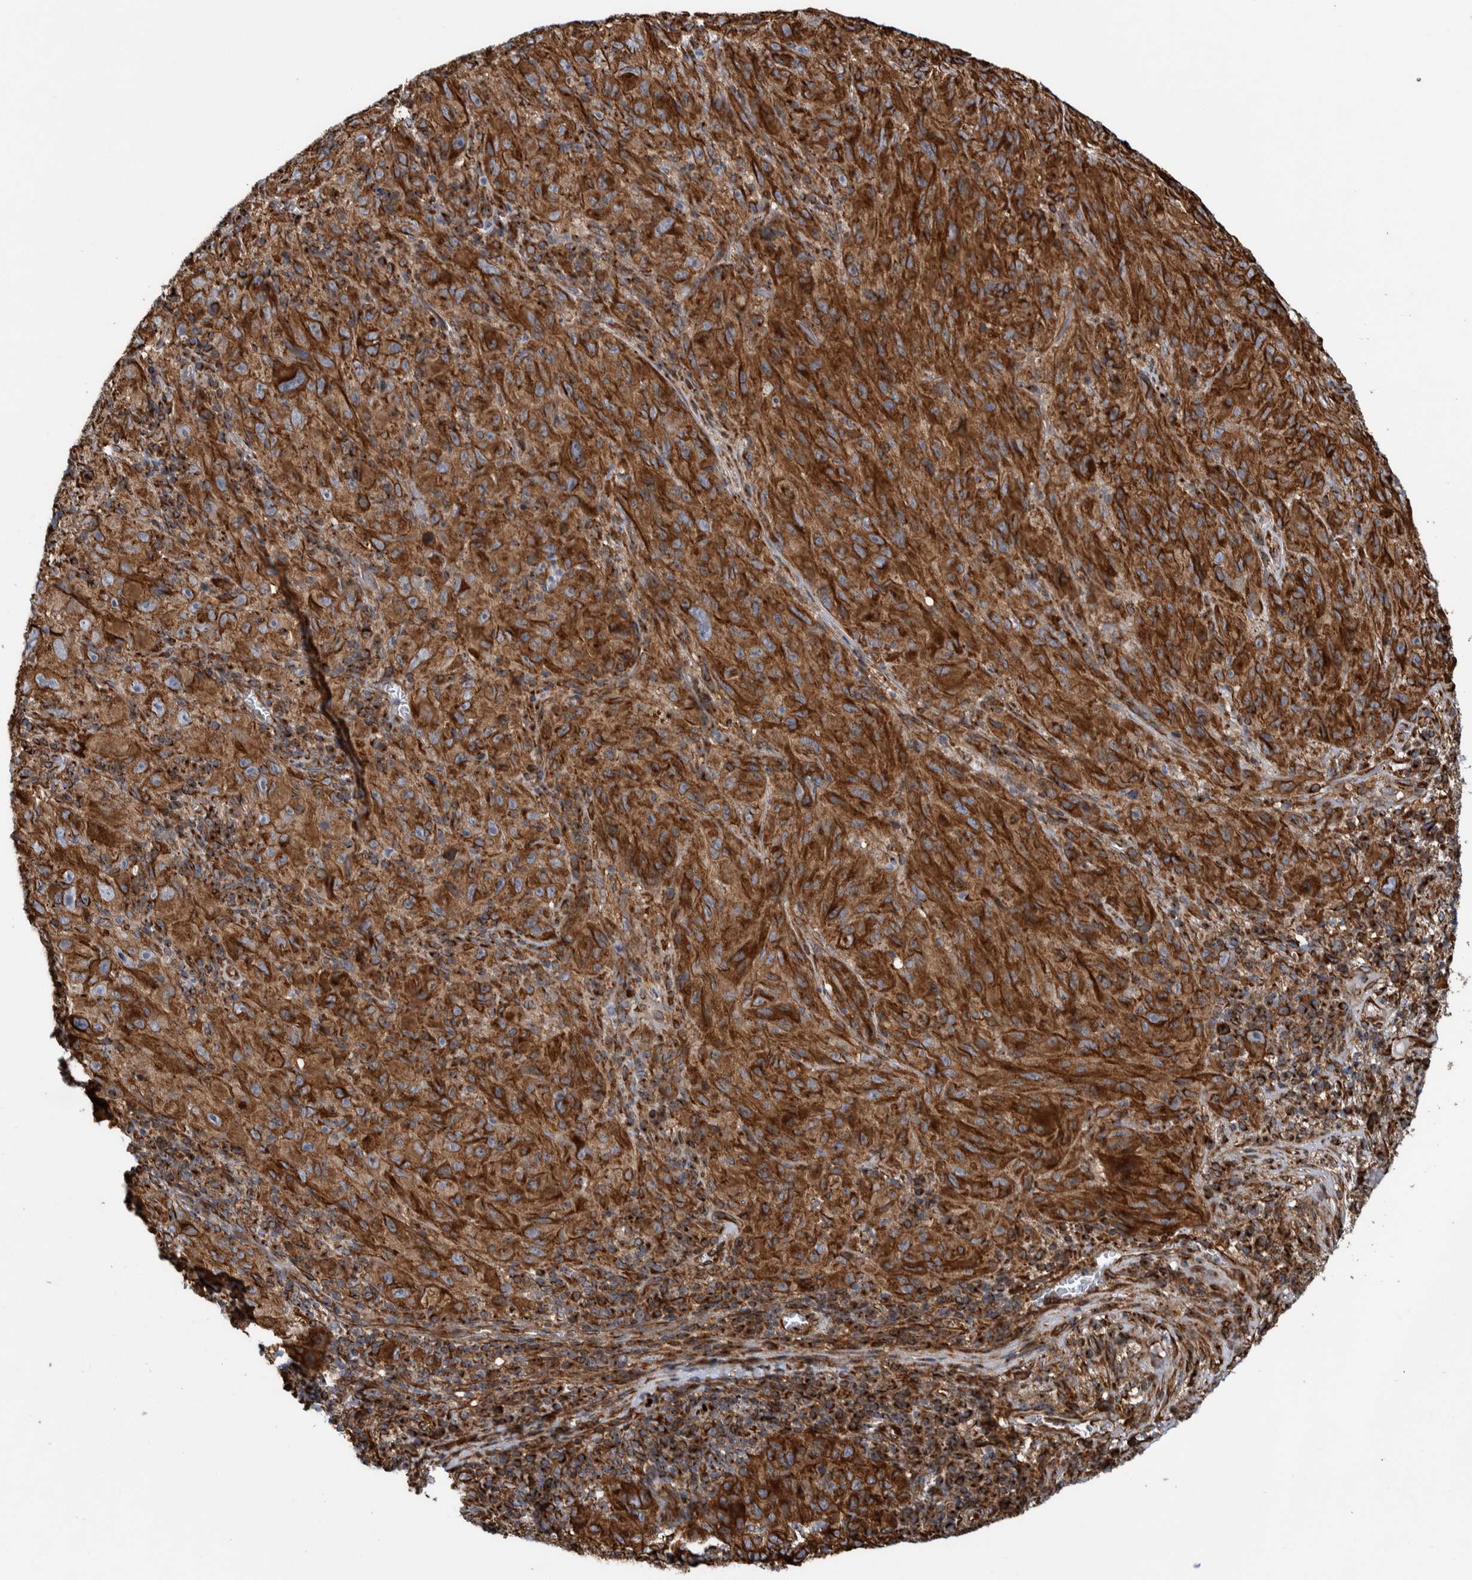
{"staining": {"intensity": "strong", "quantity": ">75%", "location": "cytoplasmic/membranous"}, "tissue": "melanoma", "cell_type": "Tumor cells", "image_type": "cancer", "snomed": [{"axis": "morphology", "description": "Malignant melanoma, NOS"}, {"axis": "topography", "description": "Skin of head"}], "caption": "There is high levels of strong cytoplasmic/membranous staining in tumor cells of malignant melanoma, as demonstrated by immunohistochemical staining (brown color).", "gene": "CCDC57", "patient": {"sex": "male", "age": 96}}